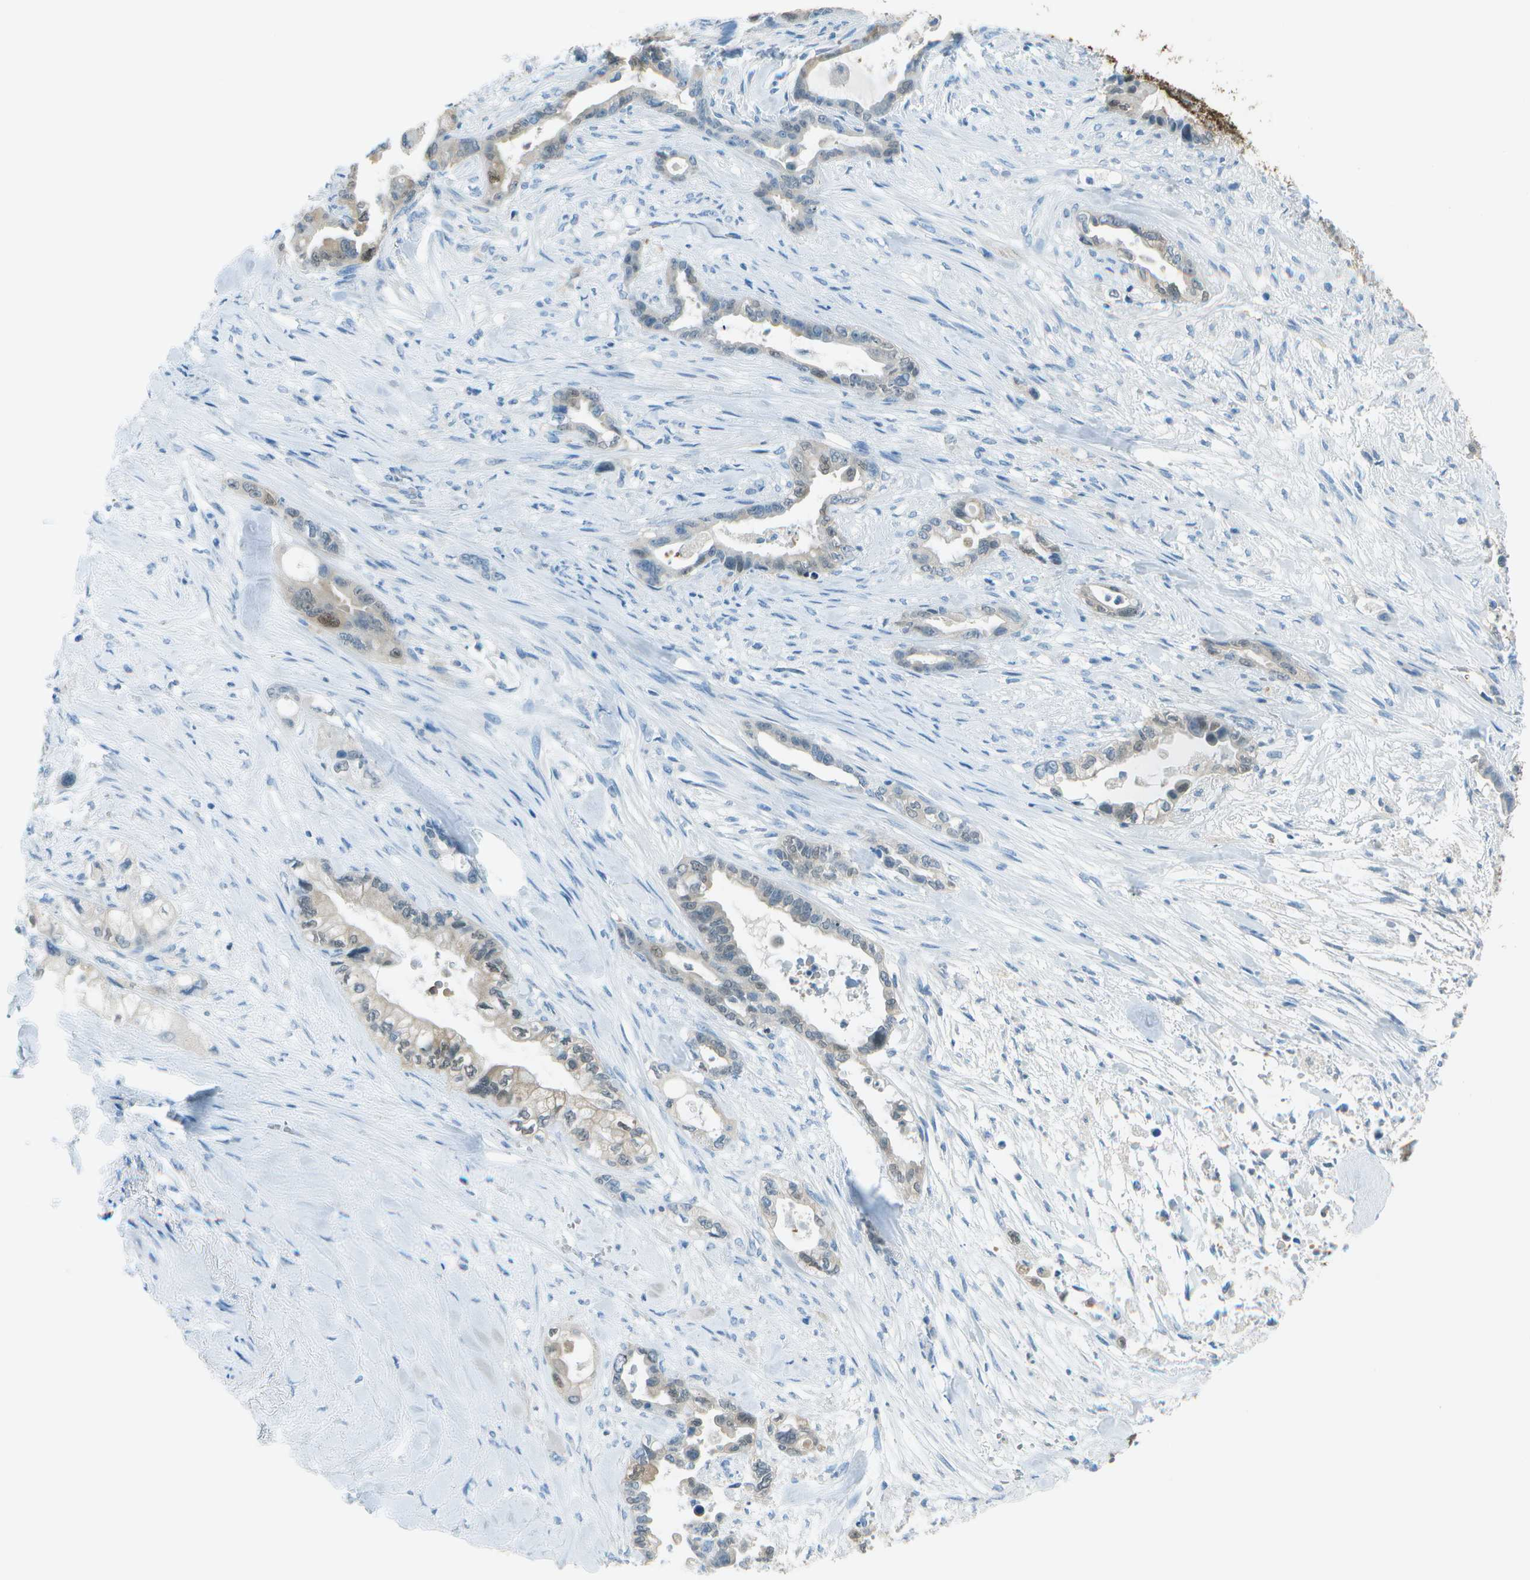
{"staining": {"intensity": "weak", "quantity": "25%-75%", "location": "cytoplasmic/membranous,nuclear"}, "tissue": "pancreatic cancer", "cell_type": "Tumor cells", "image_type": "cancer", "snomed": [{"axis": "morphology", "description": "Adenocarcinoma, NOS"}, {"axis": "topography", "description": "Pancreas"}], "caption": "An IHC photomicrograph of tumor tissue is shown. Protein staining in brown shows weak cytoplasmic/membranous and nuclear positivity in adenocarcinoma (pancreatic) within tumor cells.", "gene": "ASL", "patient": {"sex": "male", "age": 70}}